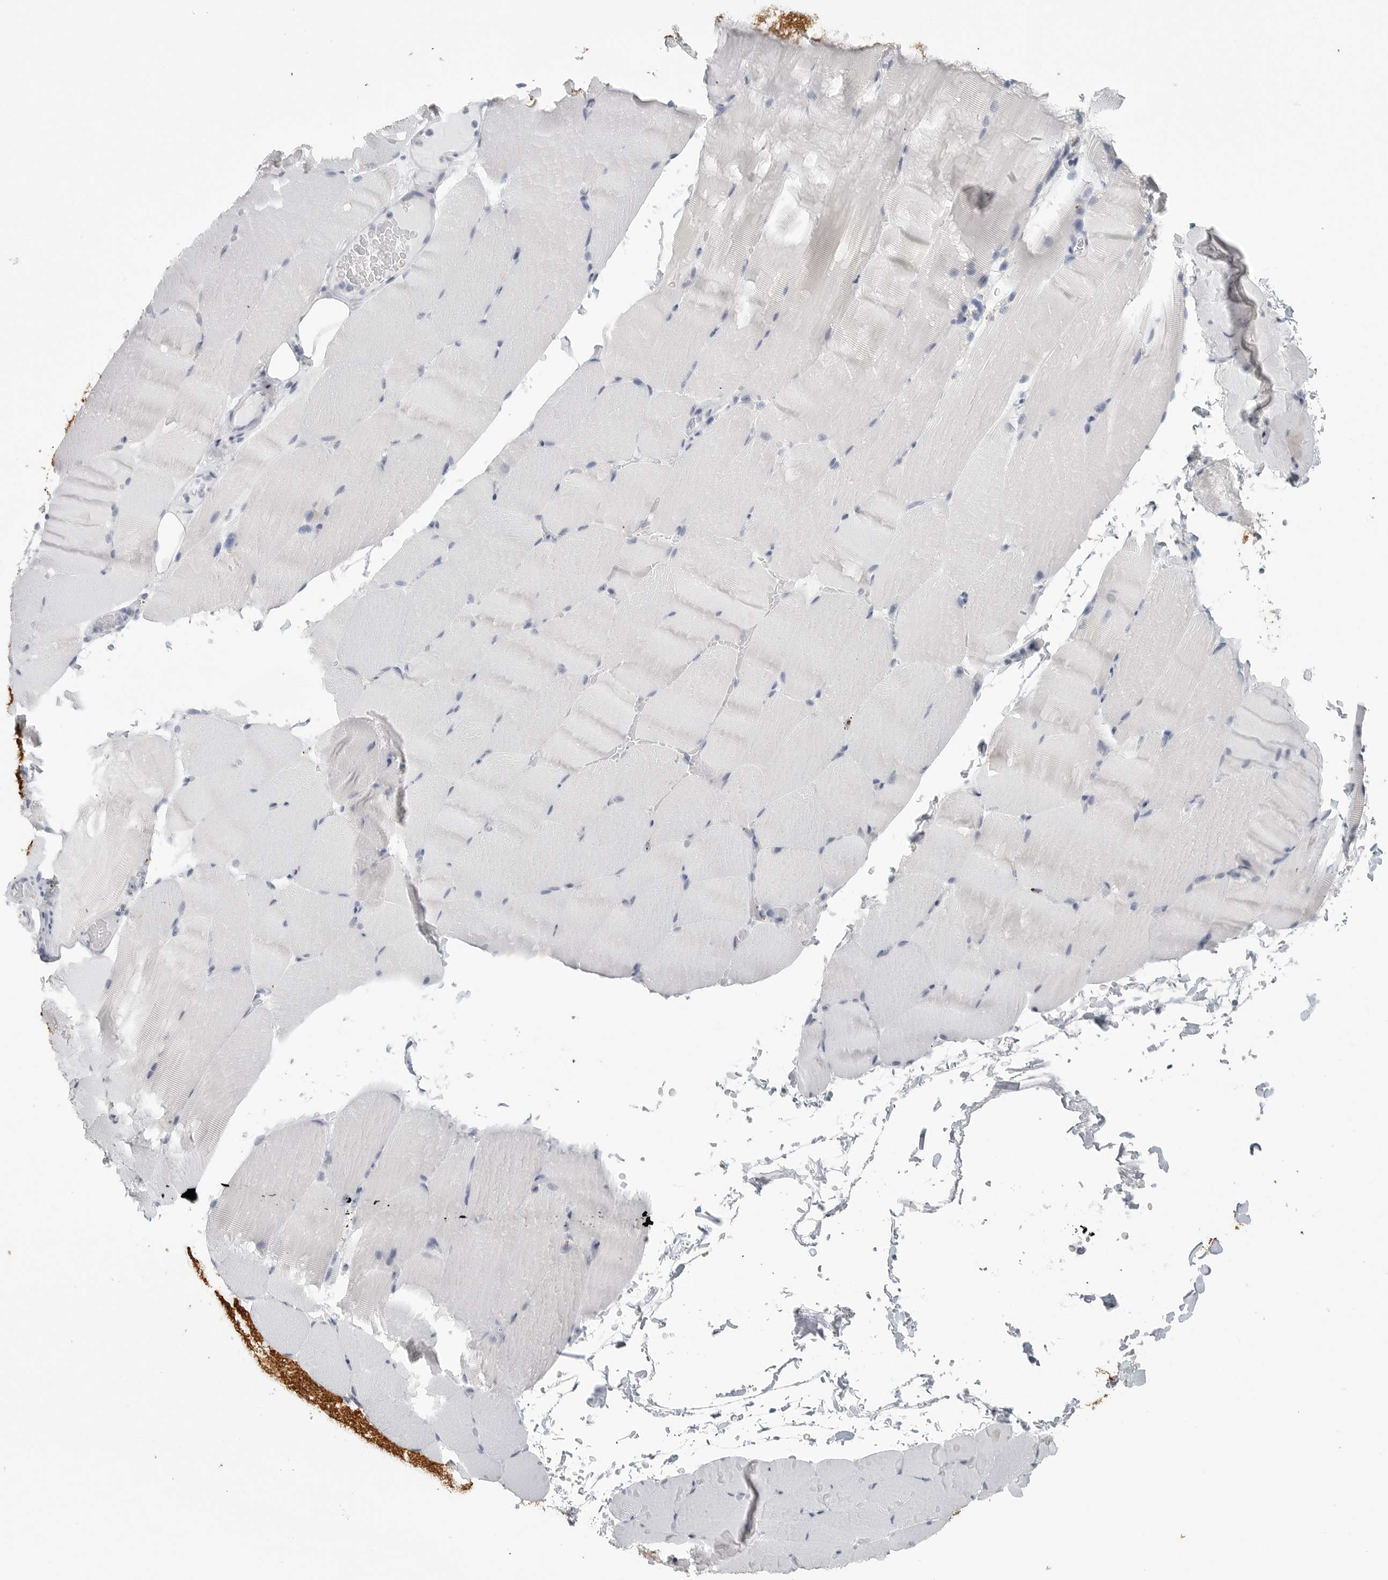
{"staining": {"intensity": "negative", "quantity": "none", "location": "none"}, "tissue": "skeletal muscle", "cell_type": "Myocytes", "image_type": "normal", "snomed": [{"axis": "morphology", "description": "Normal tissue, NOS"}, {"axis": "topography", "description": "Skeletal muscle"}, {"axis": "topography", "description": "Parathyroid gland"}], "caption": "Immunohistochemistry (IHC) of unremarkable human skeletal muscle exhibits no positivity in myocytes.", "gene": "TNR", "patient": {"sex": "female", "age": 37}}